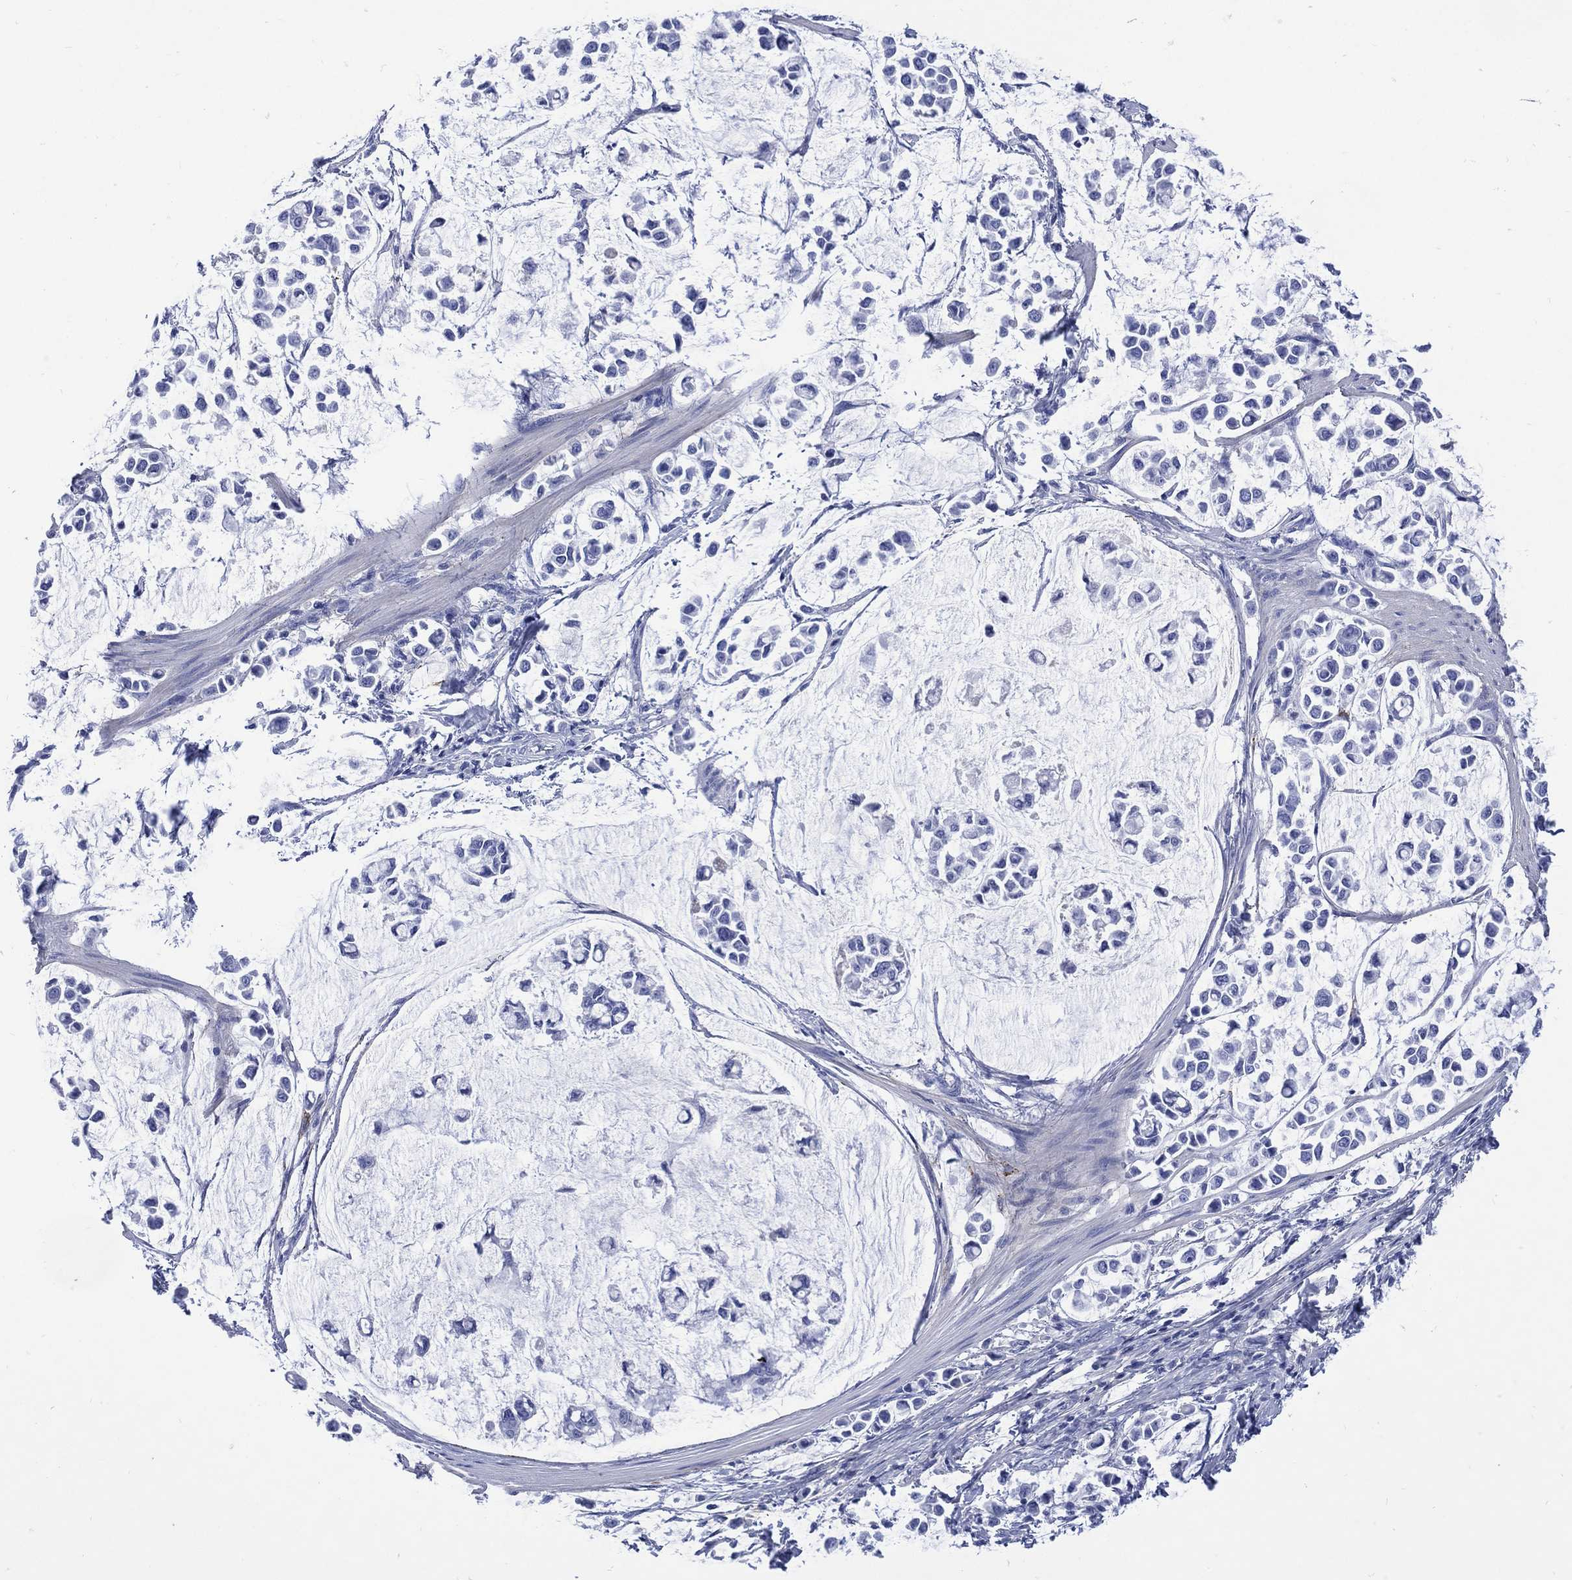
{"staining": {"intensity": "negative", "quantity": "none", "location": "none"}, "tissue": "stomach cancer", "cell_type": "Tumor cells", "image_type": "cancer", "snomed": [{"axis": "morphology", "description": "Adenocarcinoma, NOS"}, {"axis": "topography", "description": "Stomach"}], "caption": "The image reveals no staining of tumor cells in stomach adenocarcinoma. Brightfield microscopy of immunohistochemistry (IHC) stained with DAB (brown) and hematoxylin (blue), captured at high magnification.", "gene": "SHCBP1L", "patient": {"sex": "male", "age": 82}}